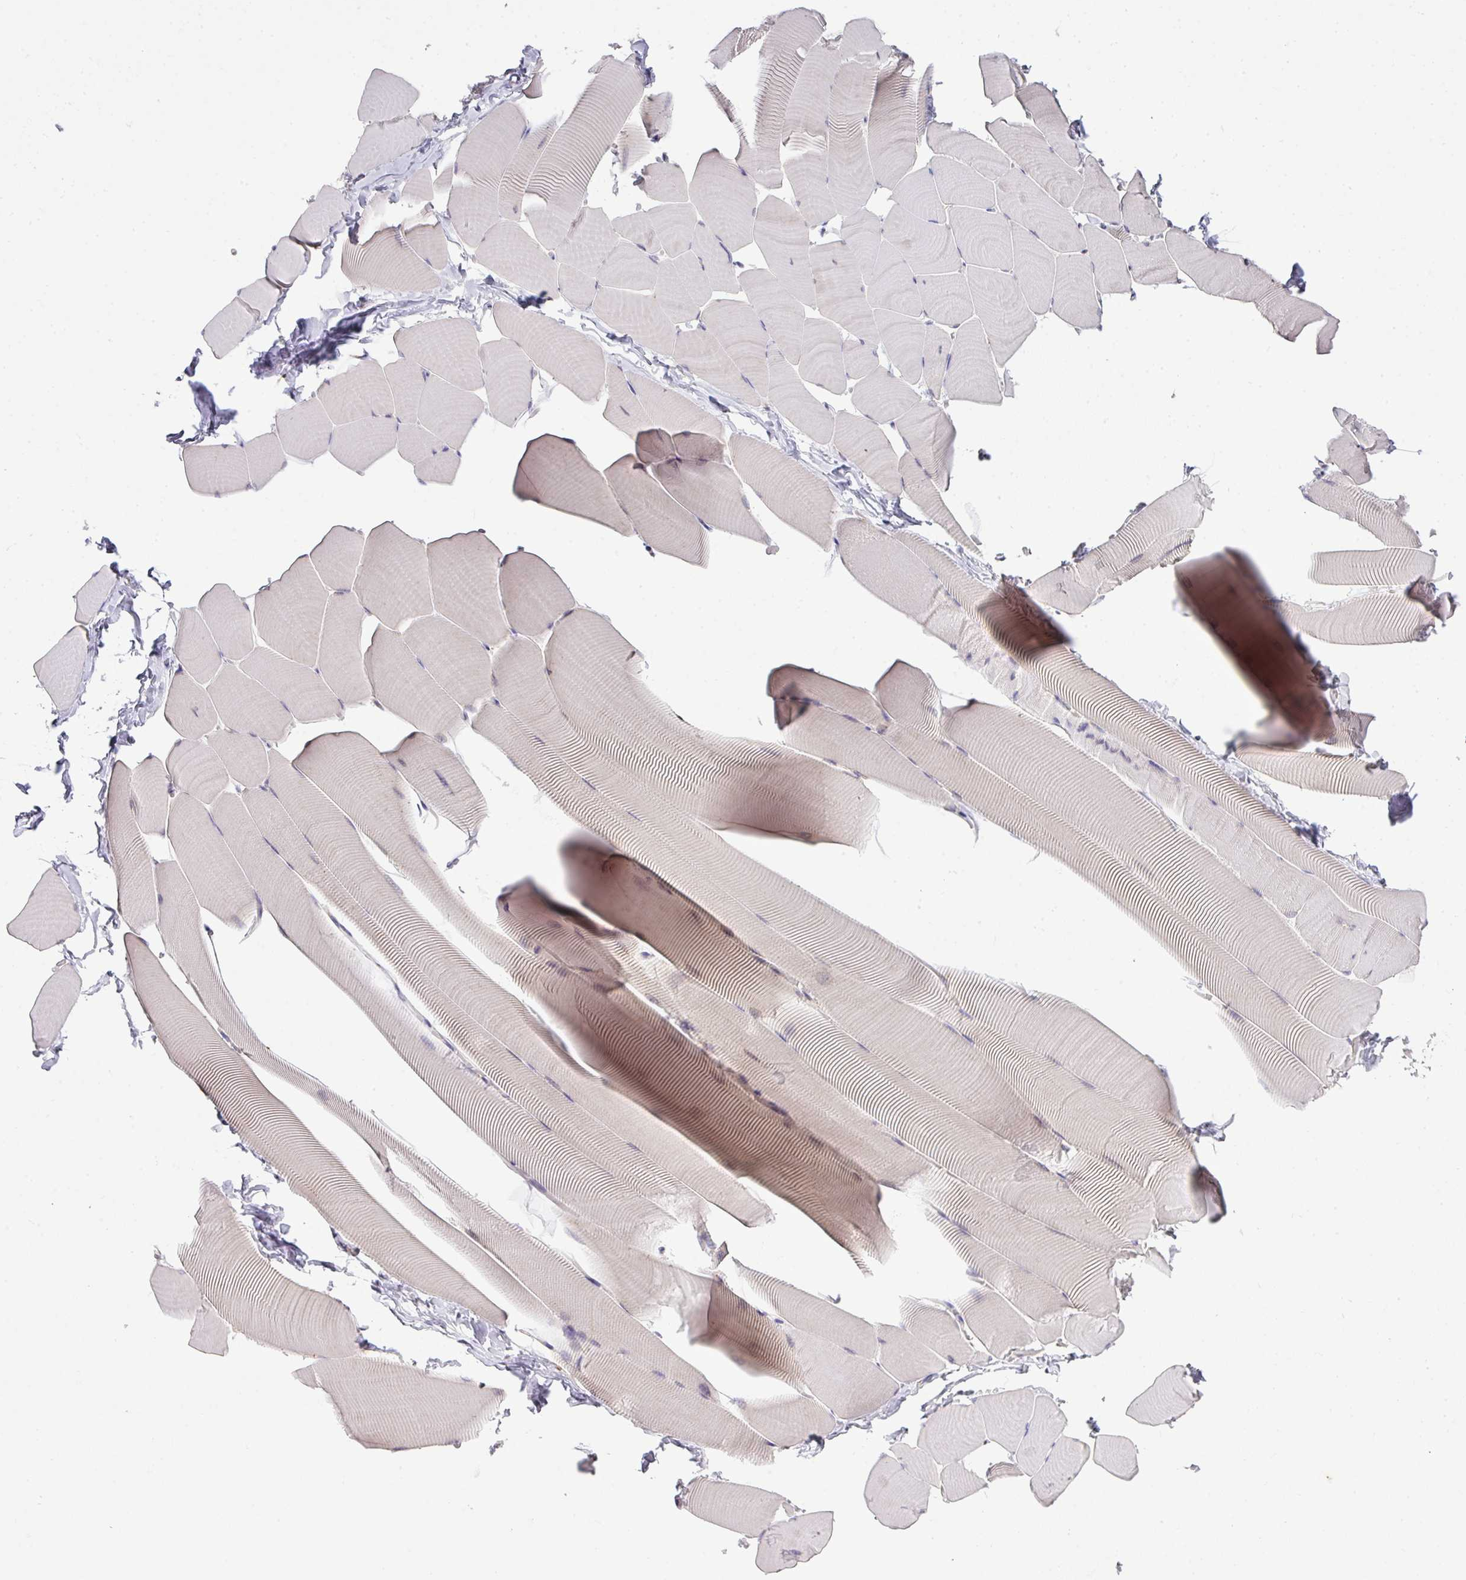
{"staining": {"intensity": "negative", "quantity": "none", "location": "none"}, "tissue": "skeletal muscle", "cell_type": "Myocytes", "image_type": "normal", "snomed": [{"axis": "morphology", "description": "Normal tissue, NOS"}, {"axis": "topography", "description": "Skeletal muscle"}], "caption": "A high-resolution micrograph shows immunohistochemistry (IHC) staining of unremarkable skeletal muscle, which displays no significant positivity in myocytes.", "gene": "VTI1A", "patient": {"sex": "male", "age": 25}}